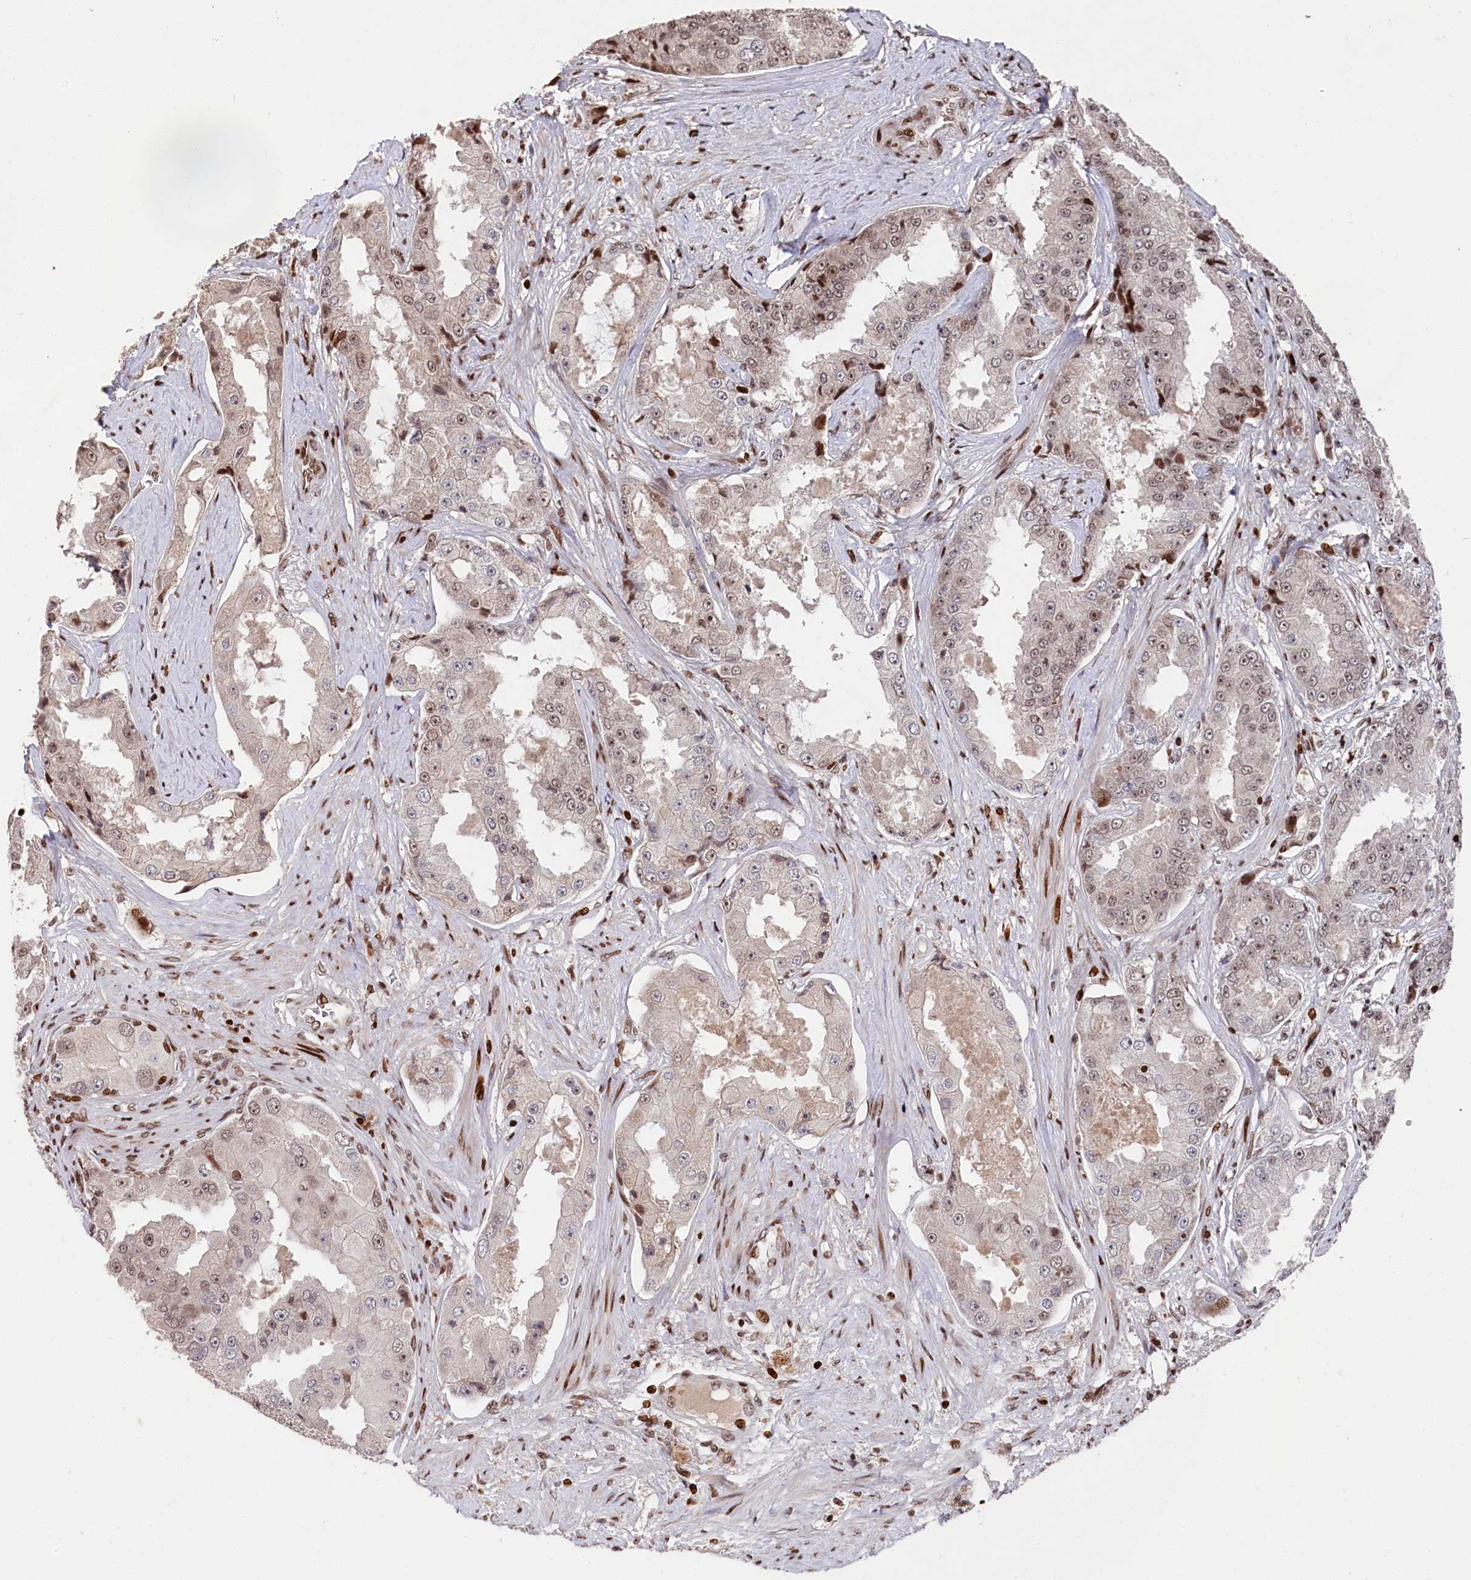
{"staining": {"intensity": "moderate", "quantity": "<25%", "location": "nuclear"}, "tissue": "prostate cancer", "cell_type": "Tumor cells", "image_type": "cancer", "snomed": [{"axis": "morphology", "description": "Adenocarcinoma, High grade"}, {"axis": "topography", "description": "Prostate"}], "caption": "Moderate nuclear expression is seen in about <25% of tumor cells in prostate high-grade adenocarcinoma. (Brightfield microscopy of DAB IHC at high magnification).", "gene": "MCF2L2", "patient": {"sex": "male", "age": 73}}